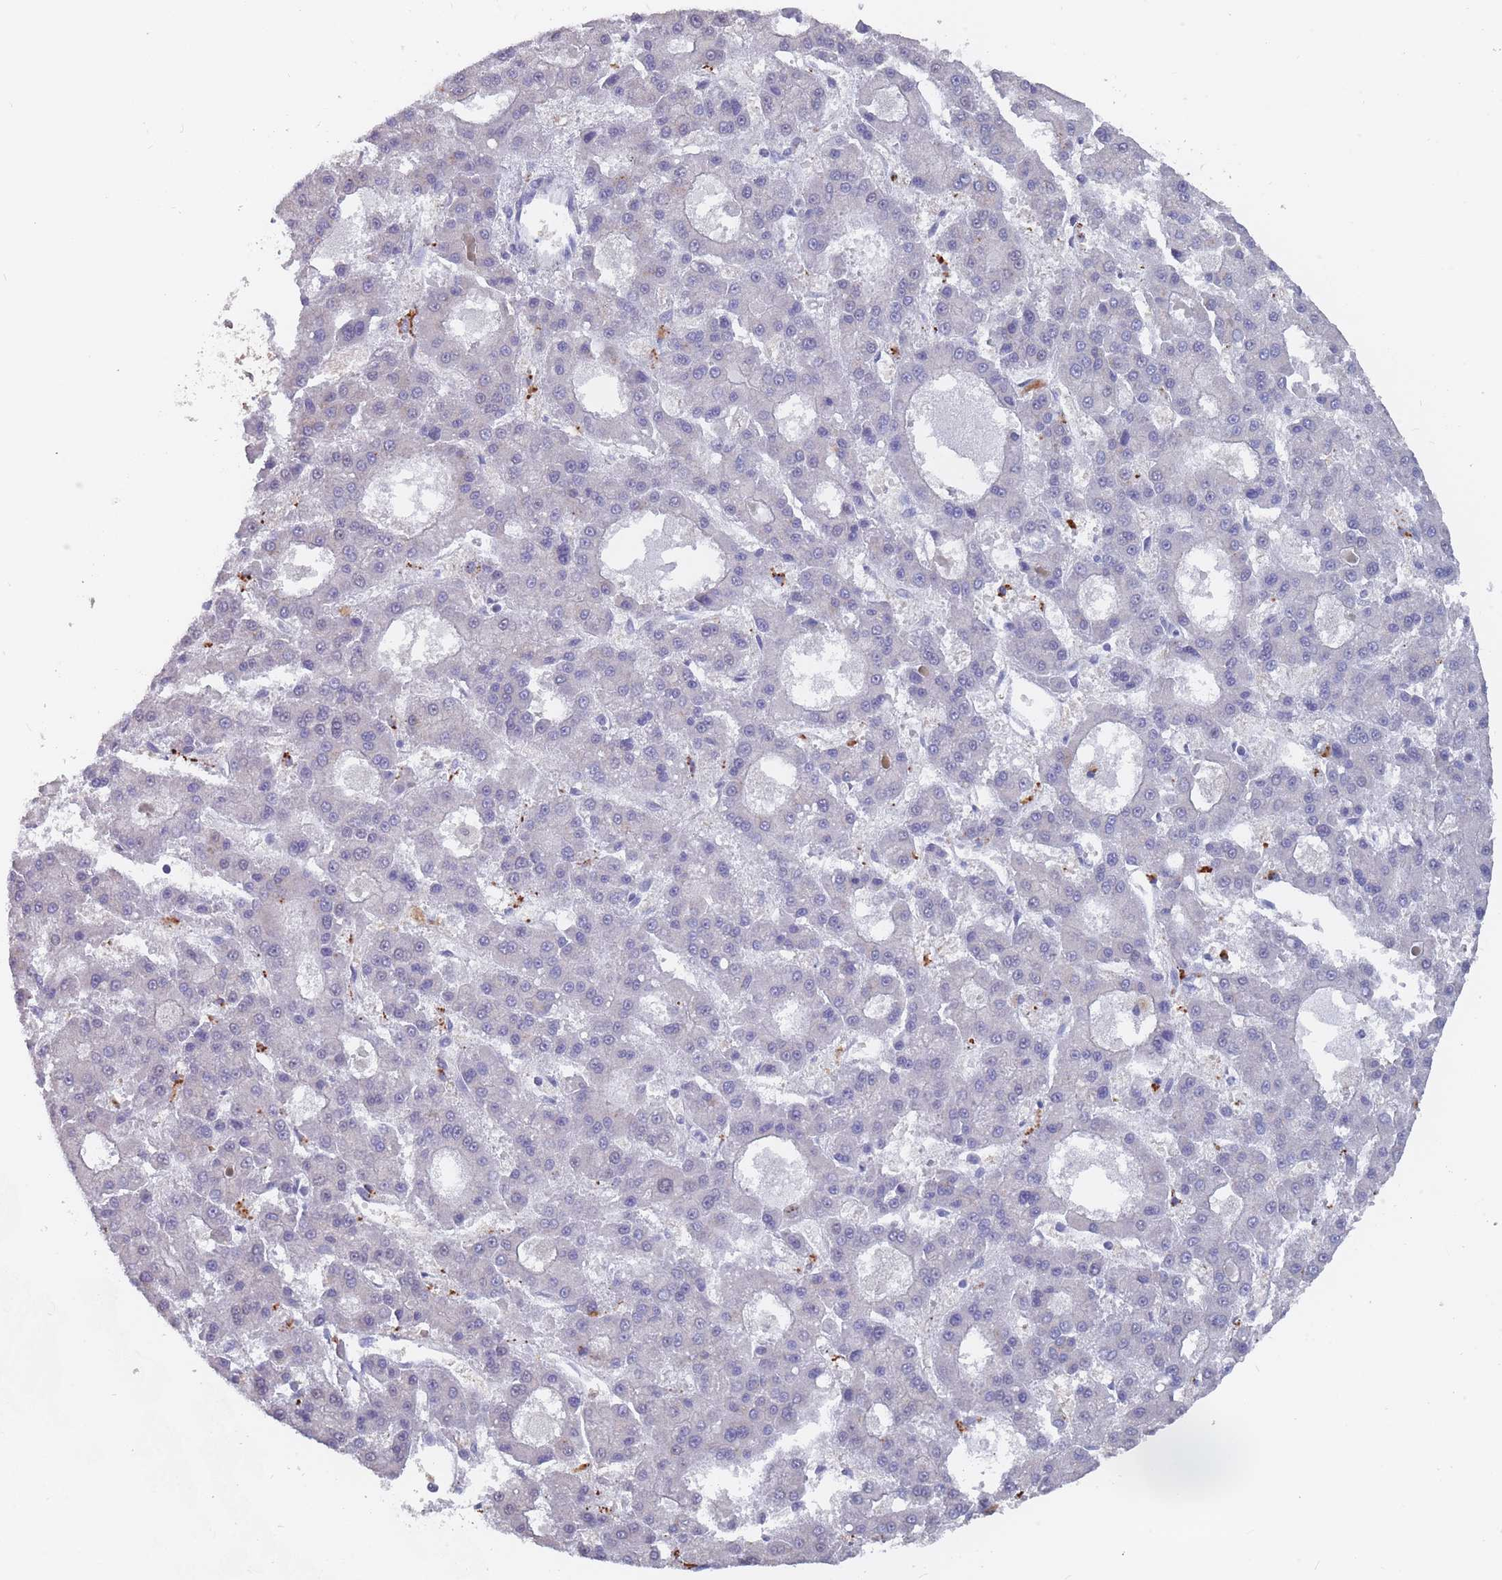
{"staining": {"intensity": "negative", "quantity": "none", "location": "none"}, "tissue": "liver cancer", "cell_type": "Tumor cells", "image_type": "cancer", "snomed": [{"axis": "morphology", "description": "Carcinoma, Hepatocellular, NOS"}, {"axis": "topography", "description": "Liver"}], "caption": "This is a image of IHC staining of liver hepatocellular carcinoma, which shows no expression in tumor cells.", "gene": "CYP51A1", "patient": {"sex": "male", "age": 70}}